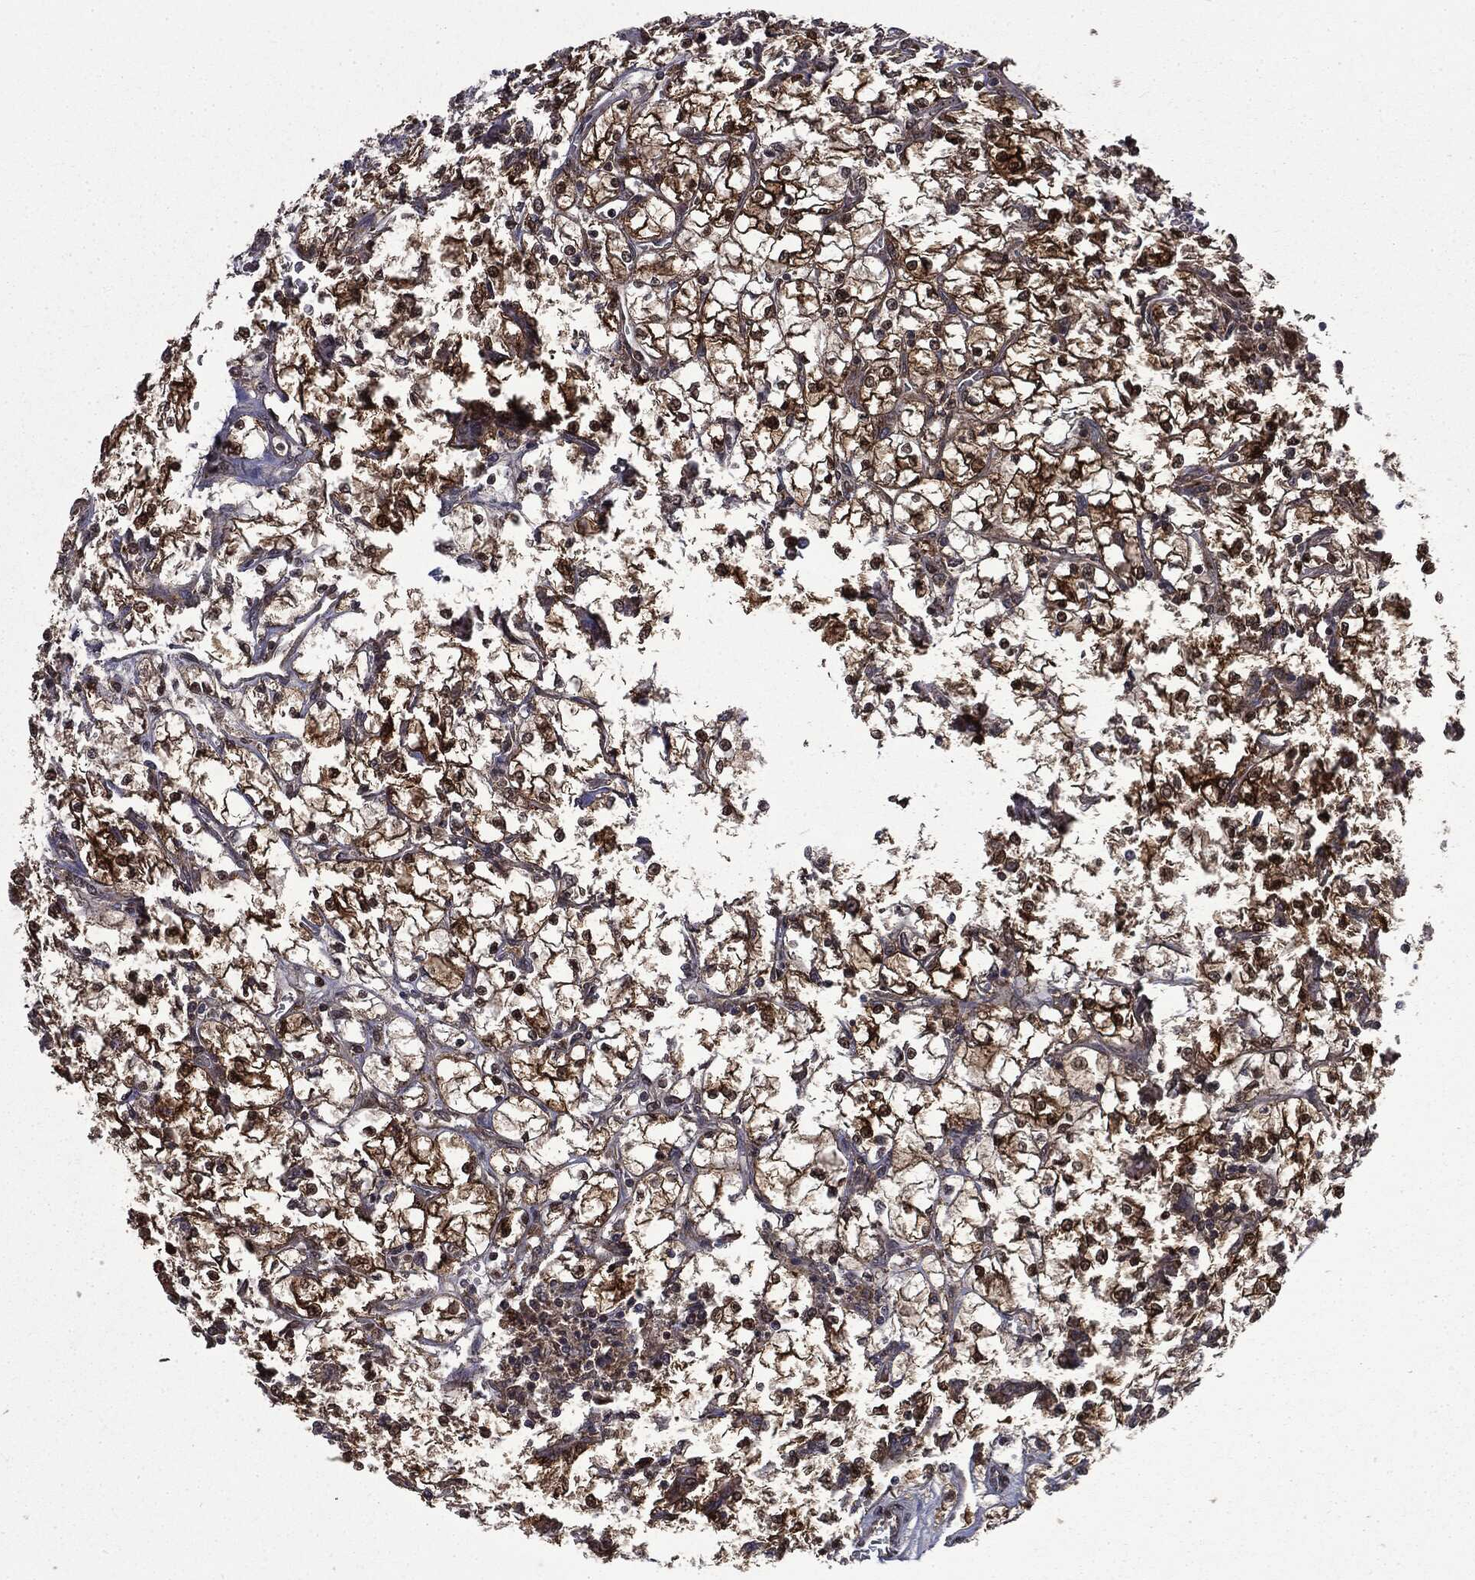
{"staining": {"intensity": "strong", "quantity": ">75%", "location": "cytoplasmic/membranous,nuclear"}, "tissue": "renal cancer", "cell_type": "Tumor cells", "image_type": "cancer", "snomed": [{"axis": "morphology", "description": "Adenocarcinoma, NOS"}, {"axis": "topography", "description": "Kidney"}], "caption": "Renal cancer (adenocarcinoma) was stained to show a protein in brown. There is high levels of strong cytoplasmic/membranous and nuclear staining in approximately >75% of tumor cells. (Brightfield microscopy of DAB IHC at high magnification).", "gene": "GPI", "patient": {"sex": "female", "age": 64}}